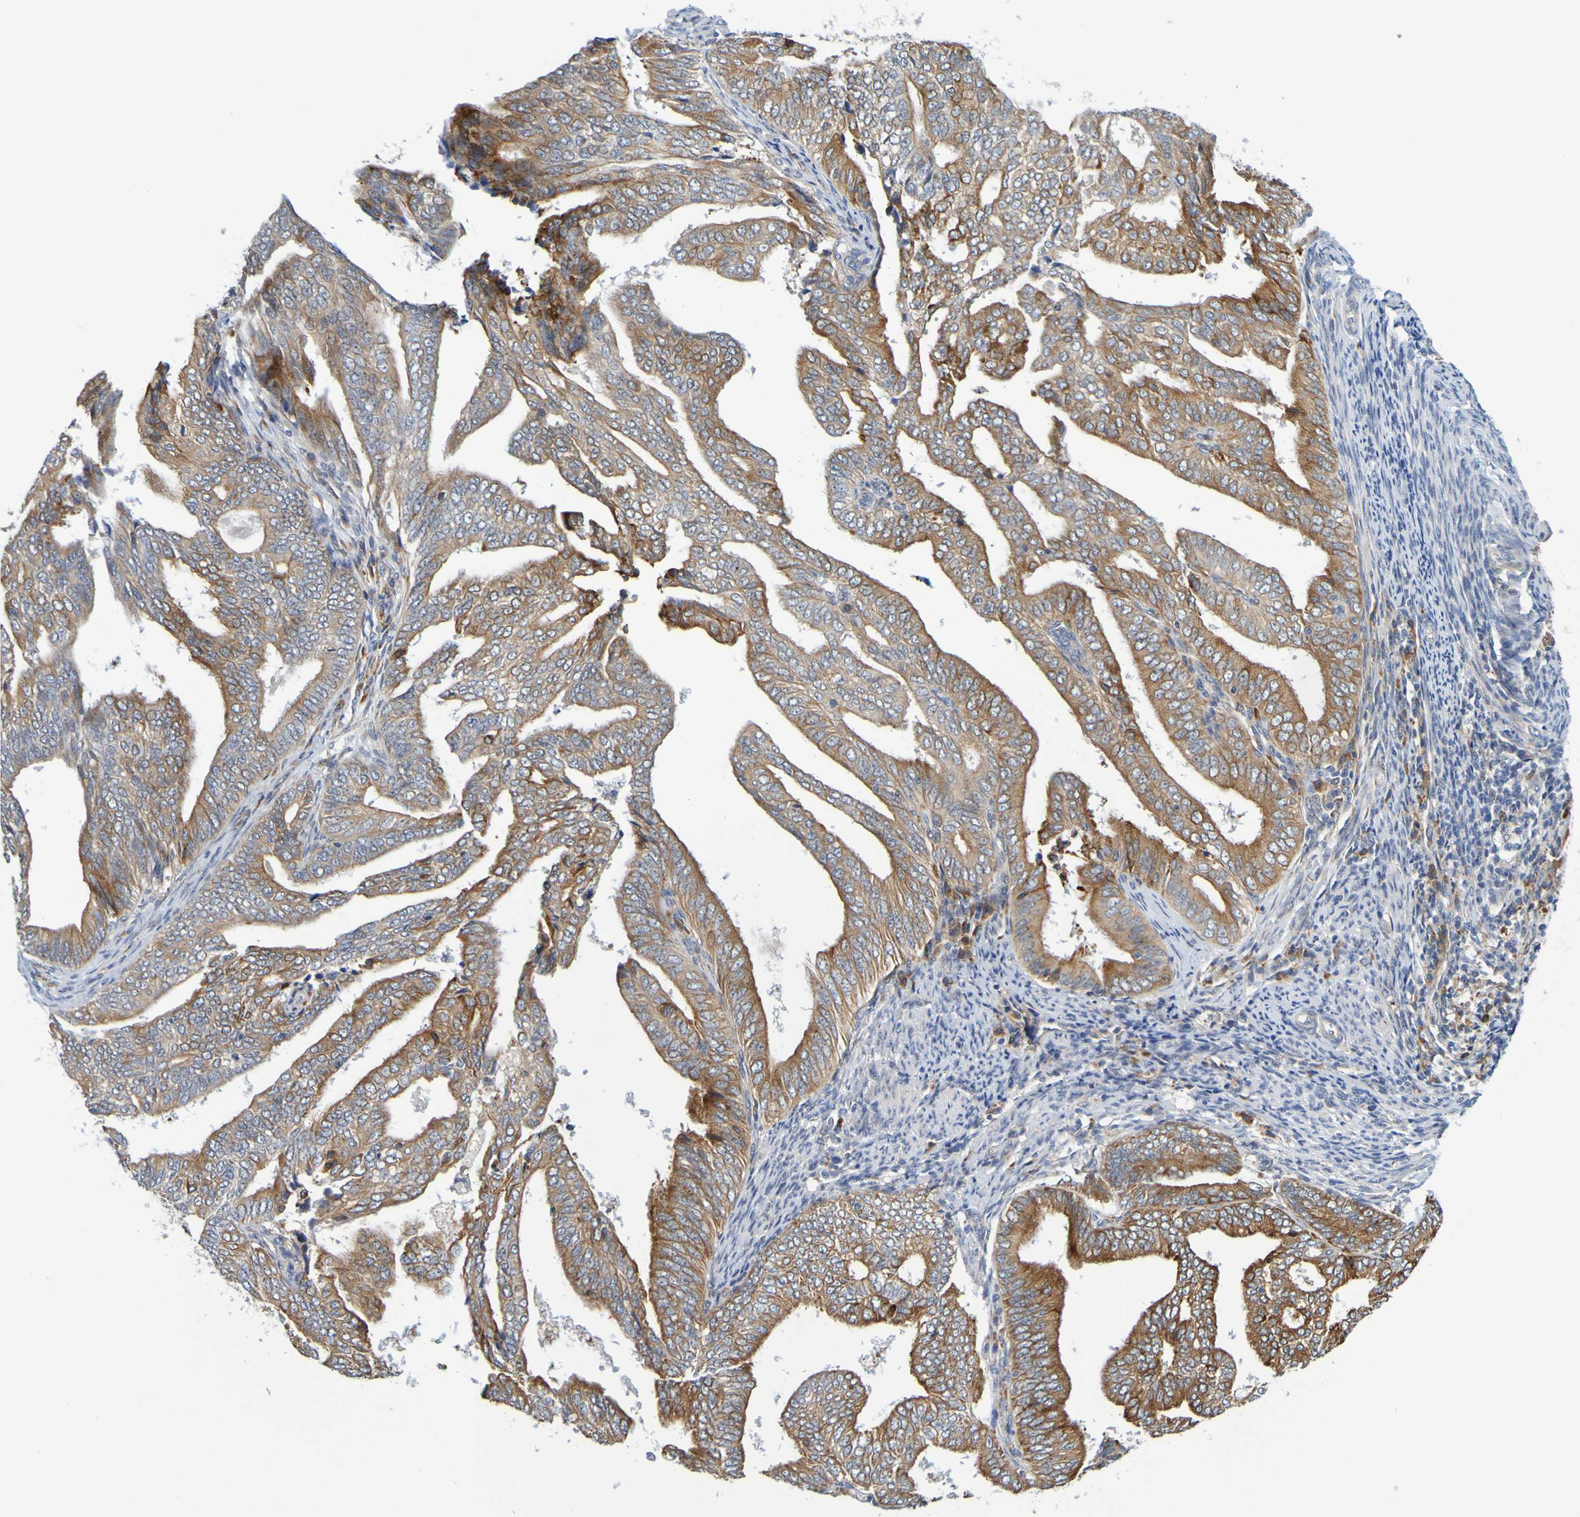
{"staining": {"intensity": "moderate", "quantity": "25%-75%", "location": "cytoplasmic/membranous"}, "tissue": "endometrial cancer", "cell_type": "Tumor cells", "image_type": "cancer", "snomed": [{"axis": "morphology", "description": "Adenocarcinoma, NOS"}, {"axis": "topography", "description": "Endometrium"}], "caption": "Adenocarcinoma (endometrial) stained with immunohistochemistry shows moderate cytoplasmic/membranous positivity in about 25%-75% of tumor cells.", "gene": "SIL1", "patient": {"sex": "female", "age": 58}}